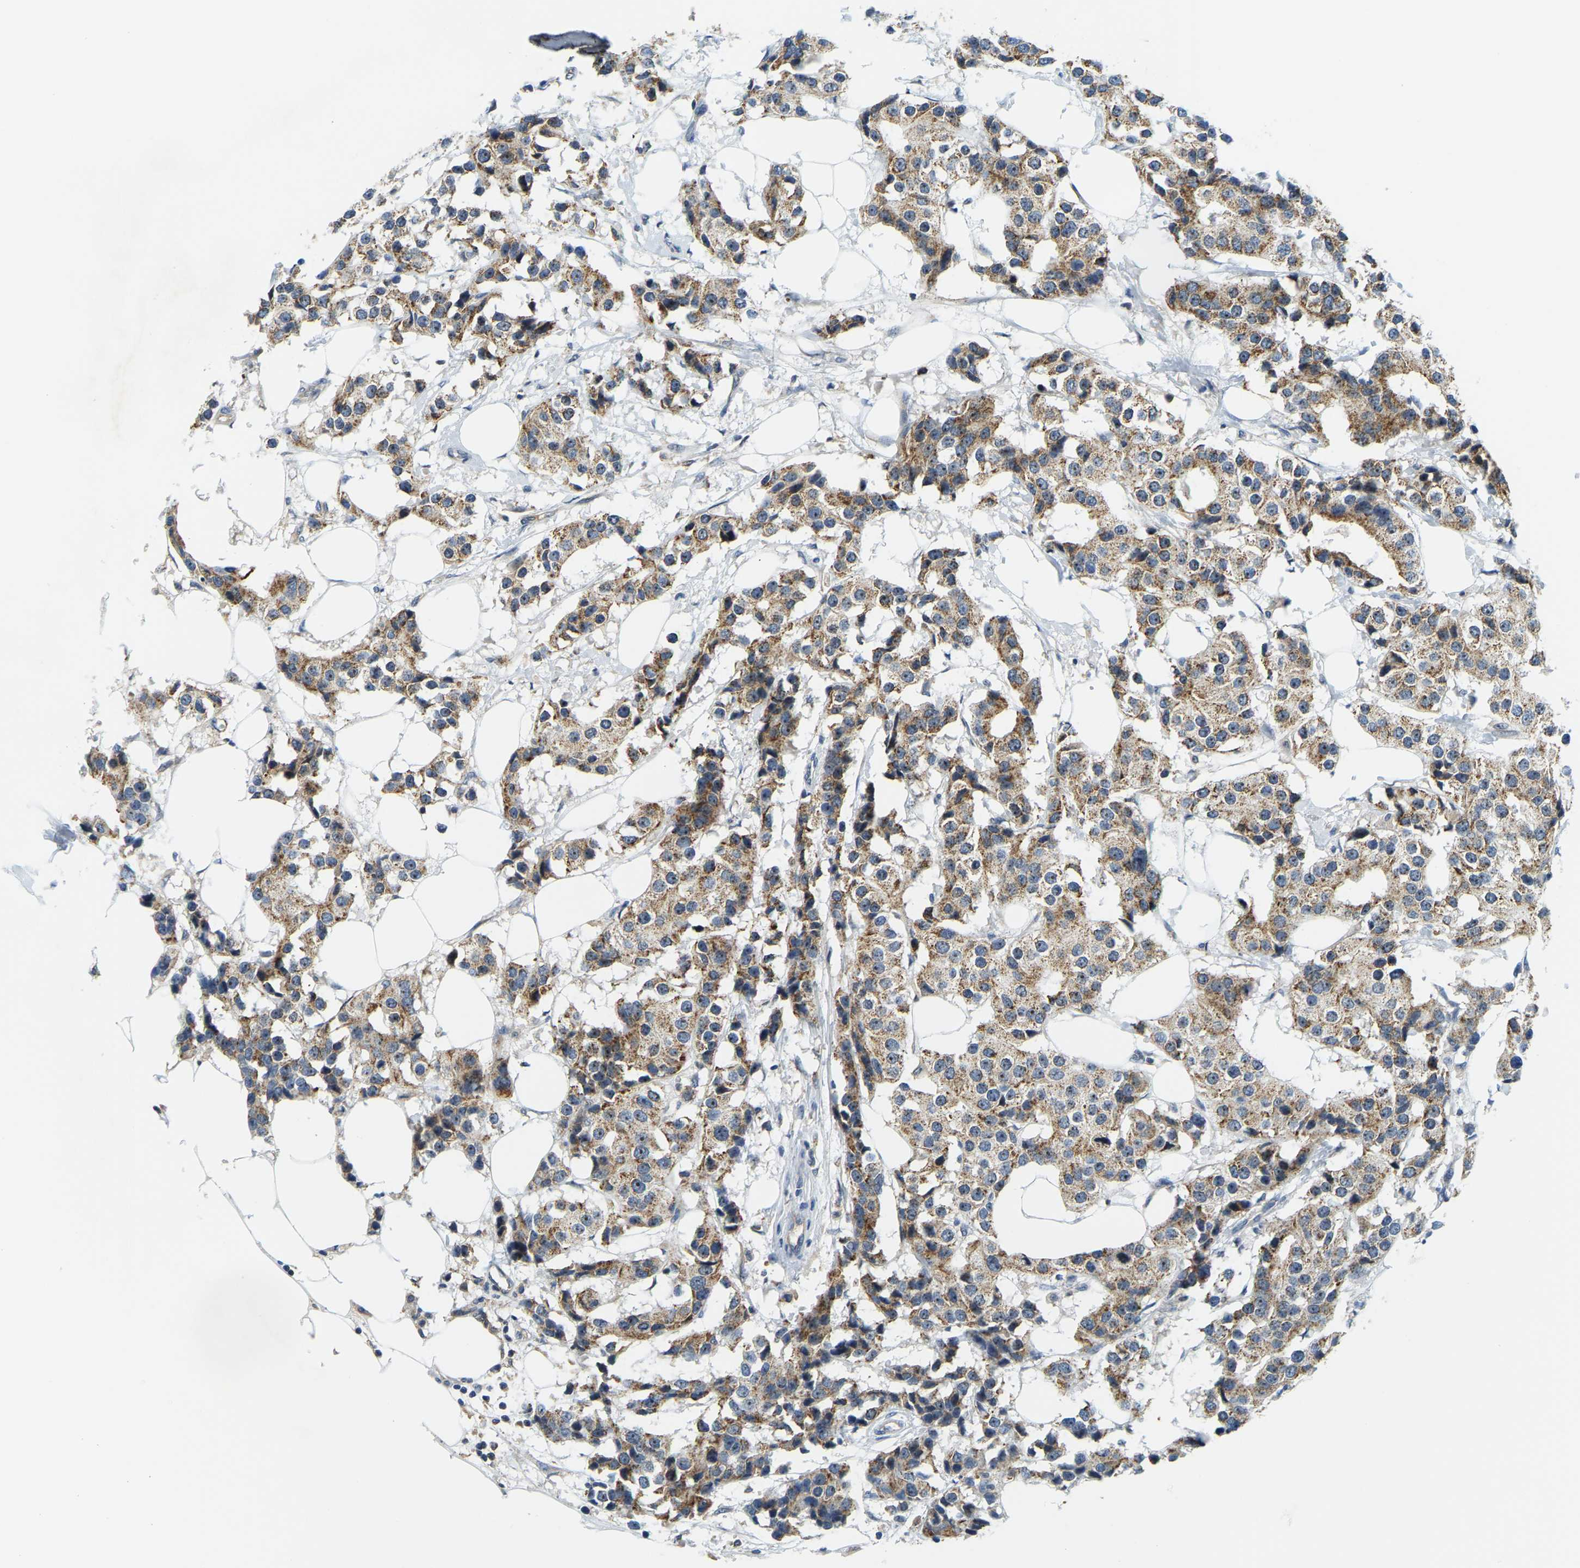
{"staining": {"intensity": "moderate", "quantity": ">75%", "location": "cytoplasmic/membranous"}, "tissue": "breast cancer", "cell_type": "Tumor cells", "image_type": "cancer", "snomed": [{"axis": "morphology", "description": "Normal tissue, NOS"}, {"axis": "morphology", "description": "Duct carcinoma"}, {"axis": "topography", "description": "Breast"}], "caption": "This image demonstrates immunohistochemistry staining of breast cancer, with medium moderate cytoplasmic/membranous staining in approximately >75% of tumor cells.", "gene": "RRP1", "patient": {"sex": "female", "age": 39}}